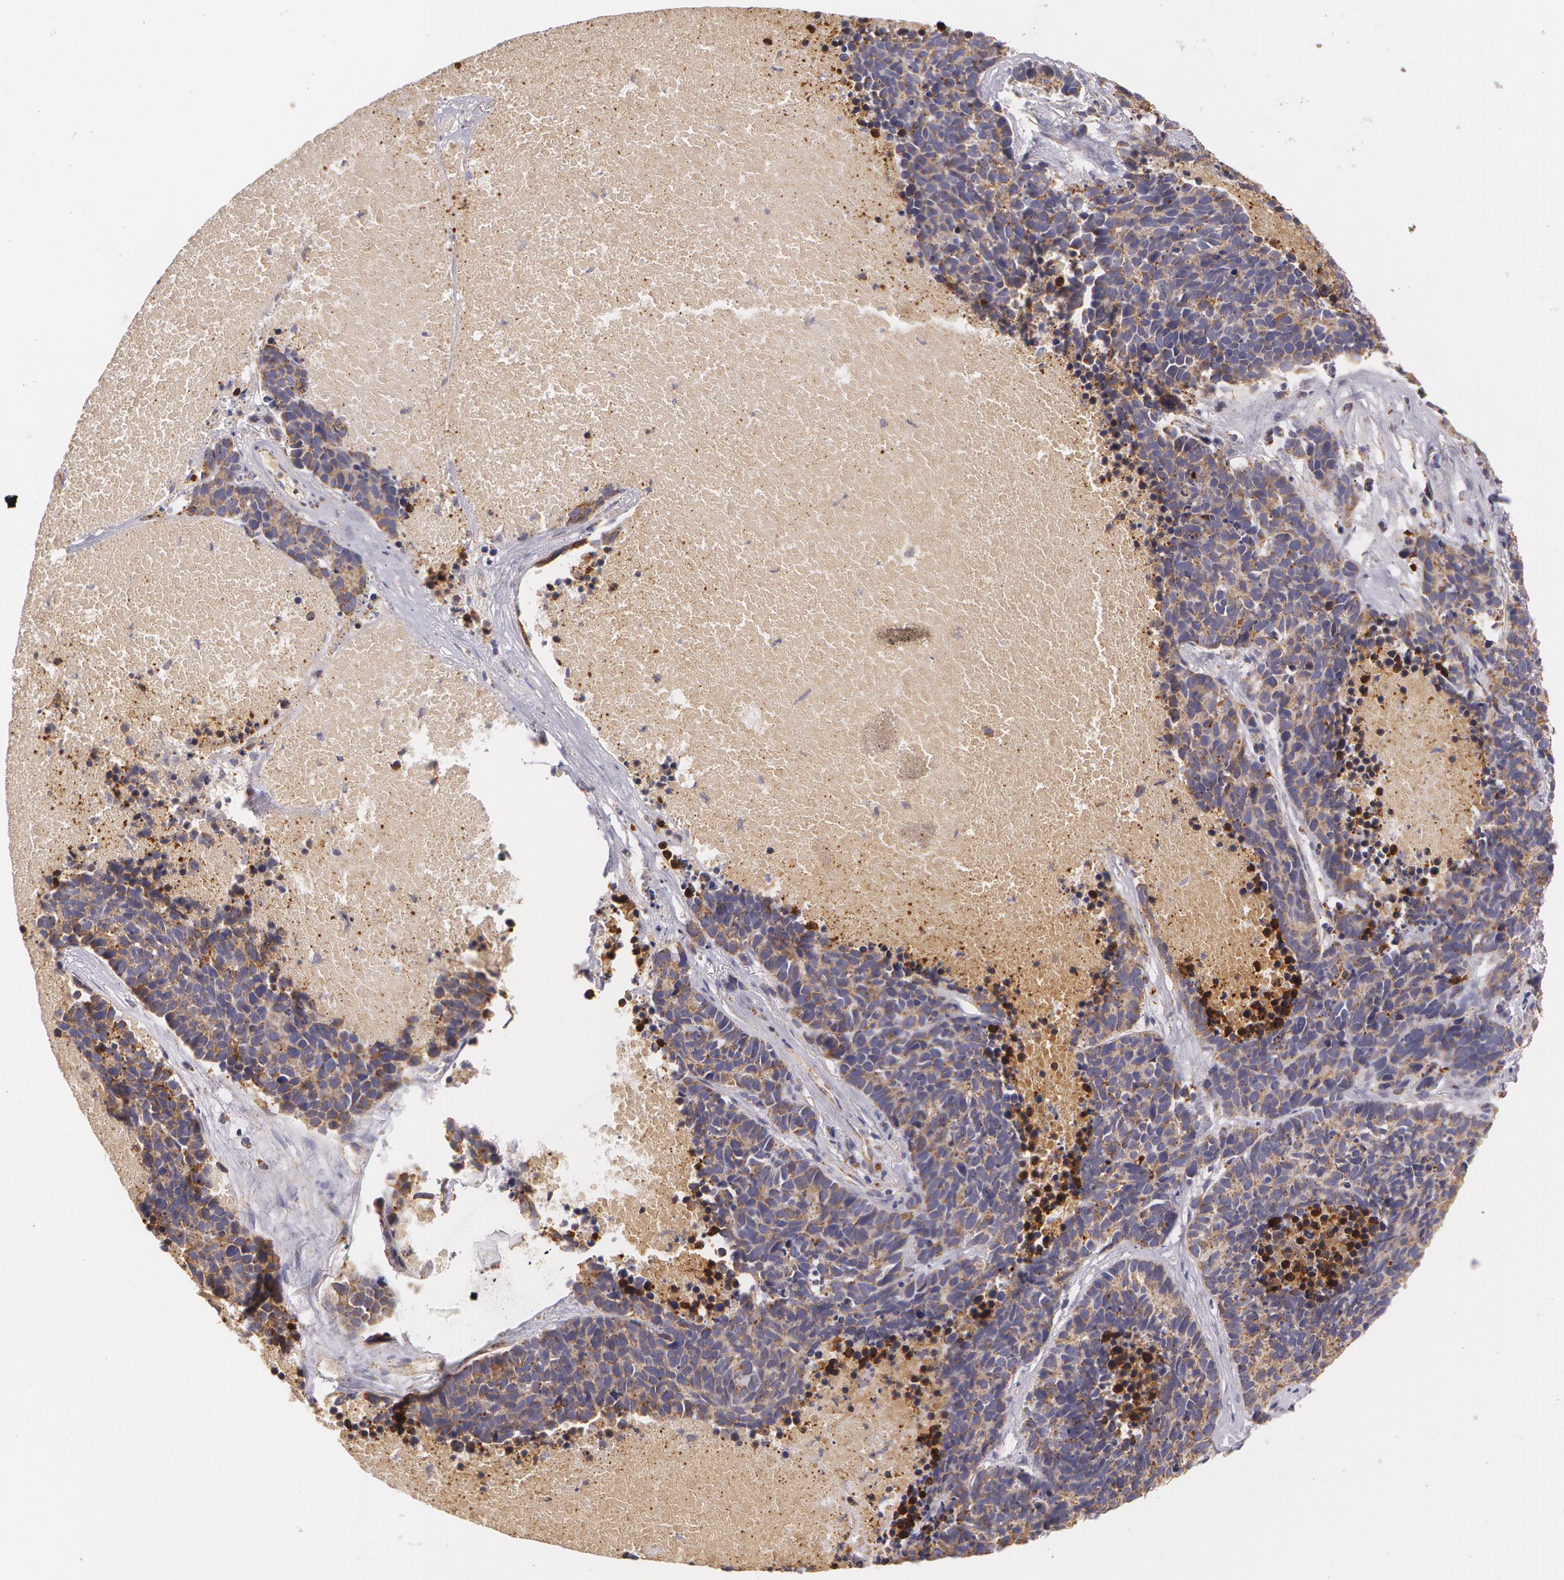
{"staining": {"intensity": "moderate", "quantity": ">75%", "location": "cytoplasmic/membranous"}, "tissue": "lung cancer", "cell_type": "Tumor cells", "image_type": "cancer", "snomed": [{"axis": "morphology", "description": "Neoplasm, malignant, NOS"}, {"axis": "topography", "description": "Lung"}], "caption": "This is a micrograph of immunohistochemistry staining of neoplasm (malignant) (lung), which shows moderate expression in the cytoplasmic/membranous of tumor cells.", "gene": "KRT18", "patient": {"sex": "female", "age": 75}}